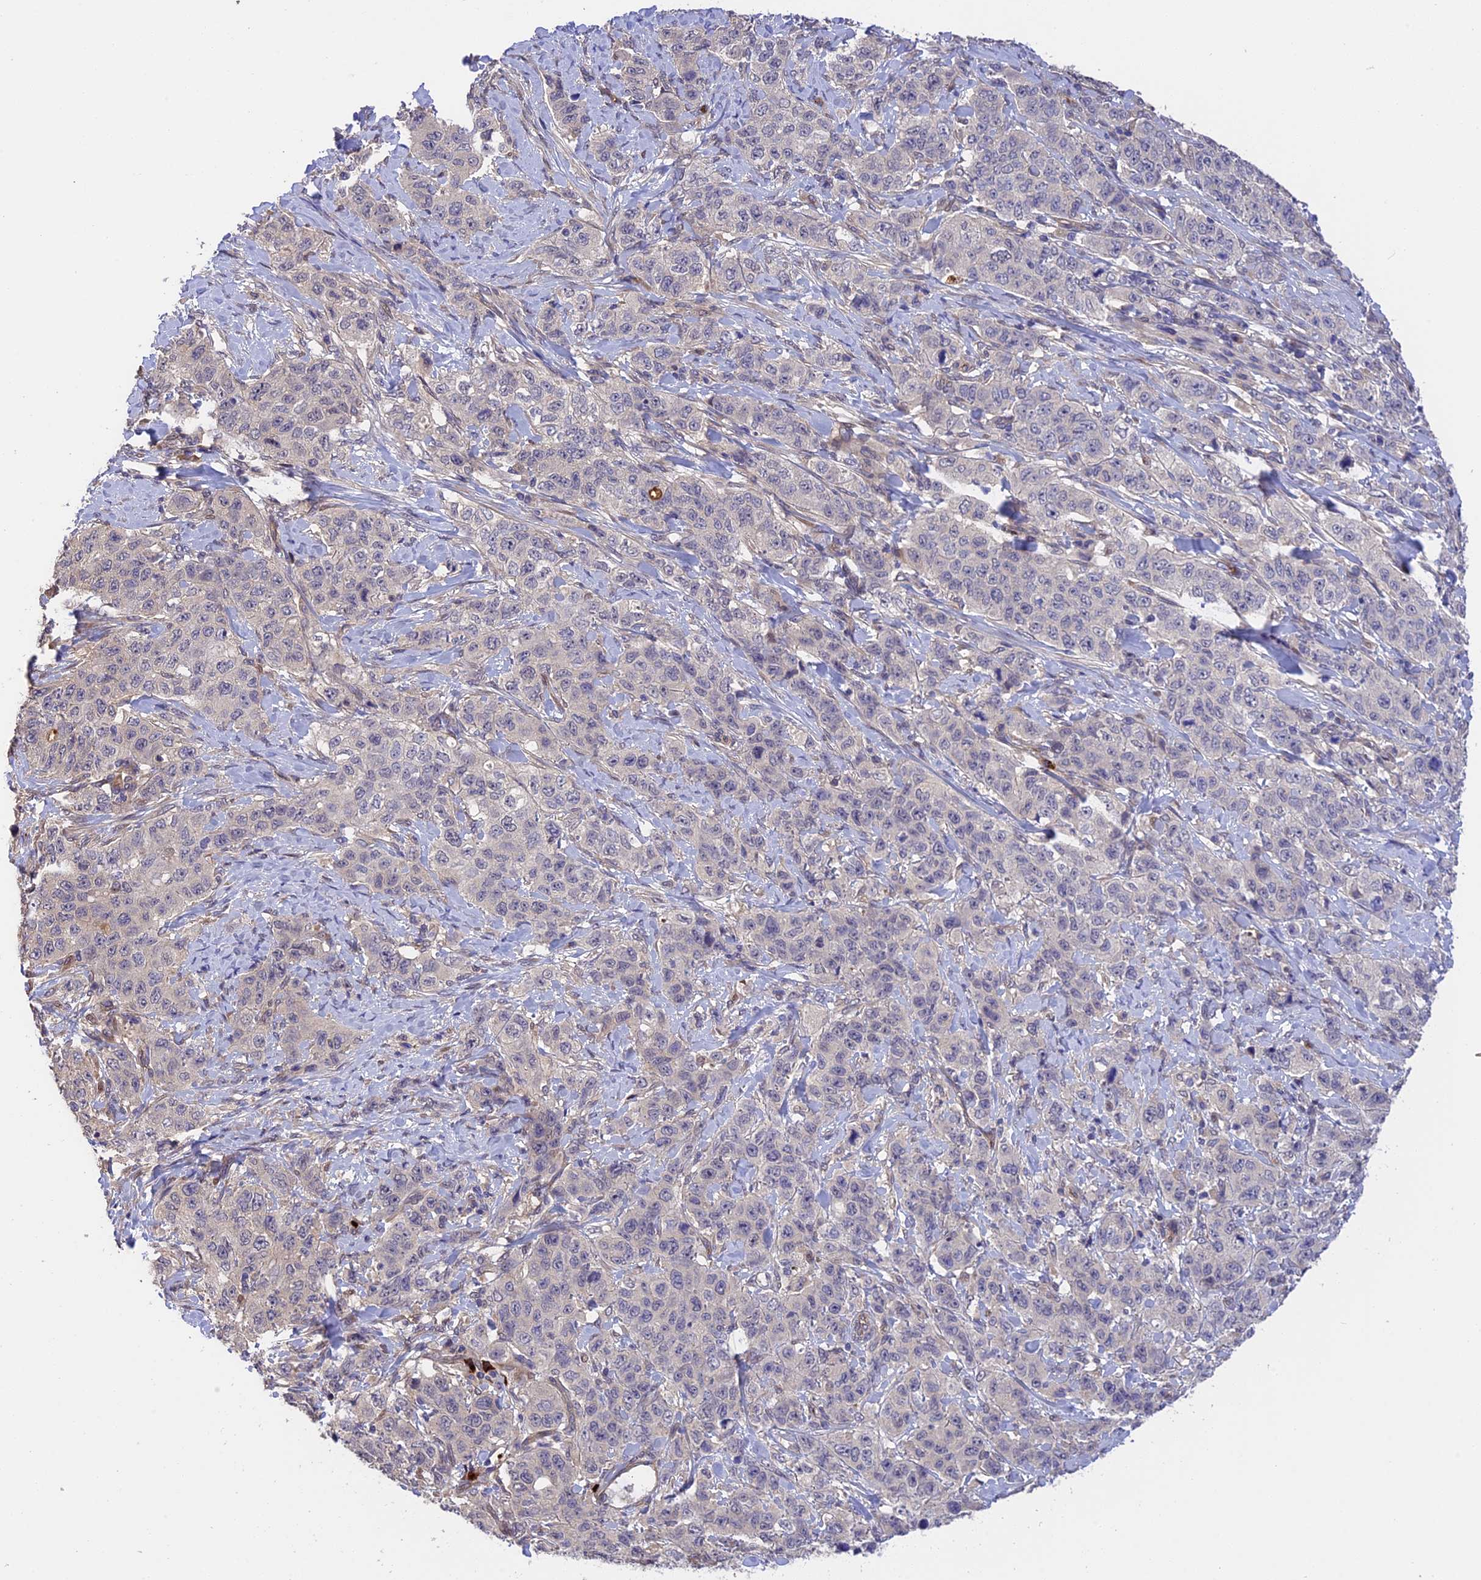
{"staining": {"intensity": "negative", "quantity": "none", "location": "none"}, "tissue": "stomach cancer", "cell_type": "Tumor cells", "image_type": "cancer", "snomed": [{"axis": "morphology", "description": "Adenocarcinoma, NOS"}, {"axis": "topography", "description": "Stomach"}], "caption": "The micrograph demonstrates no significant positivity in tumor cells of adenocarcinoma (stomach).", "gene": "MFSD2A", "patient": {"sex": "male", "age": 48}}